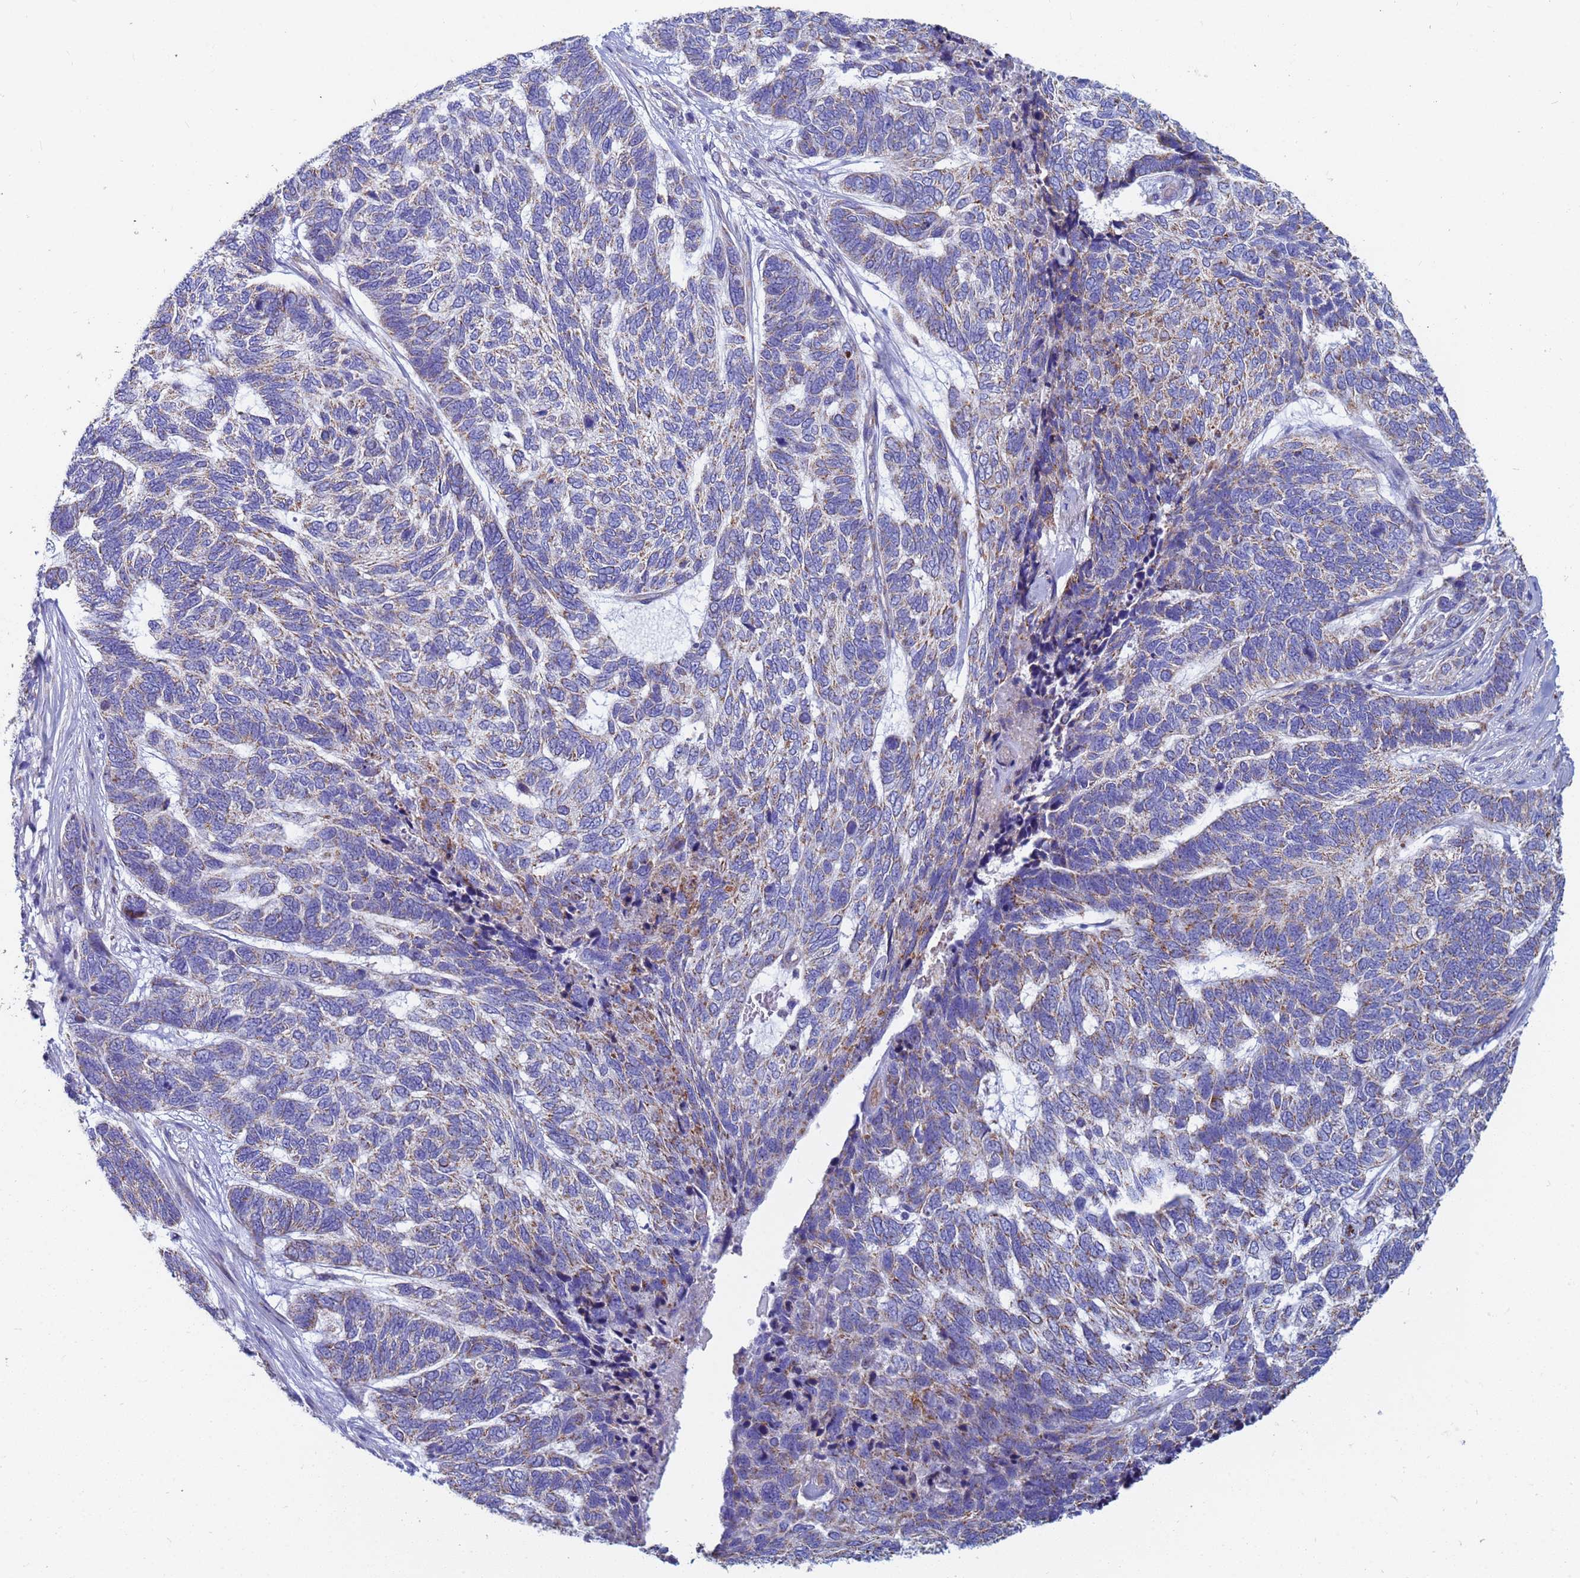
{"staining": {"intensity": "weak", "quantity": "25%-75%", "location": "cytoplasmic/membranous"}, "tissue": "skin cancer", "cell_type": "Tumor cells", "image_type": "cancer", "snomed": [{"axis": "morphology", "description": "Basal cell carcinoma"}, {"axis": "topography", "description": "Skin"}], "caption": "About 25%-75% of tumor cells in human skin cancer show weak cytoplasmic/membranous protein expression as visualized by brown immunohistochemical staining.", "gene": "UQCRH", "patient": {"sex": "female", "age": 65}}